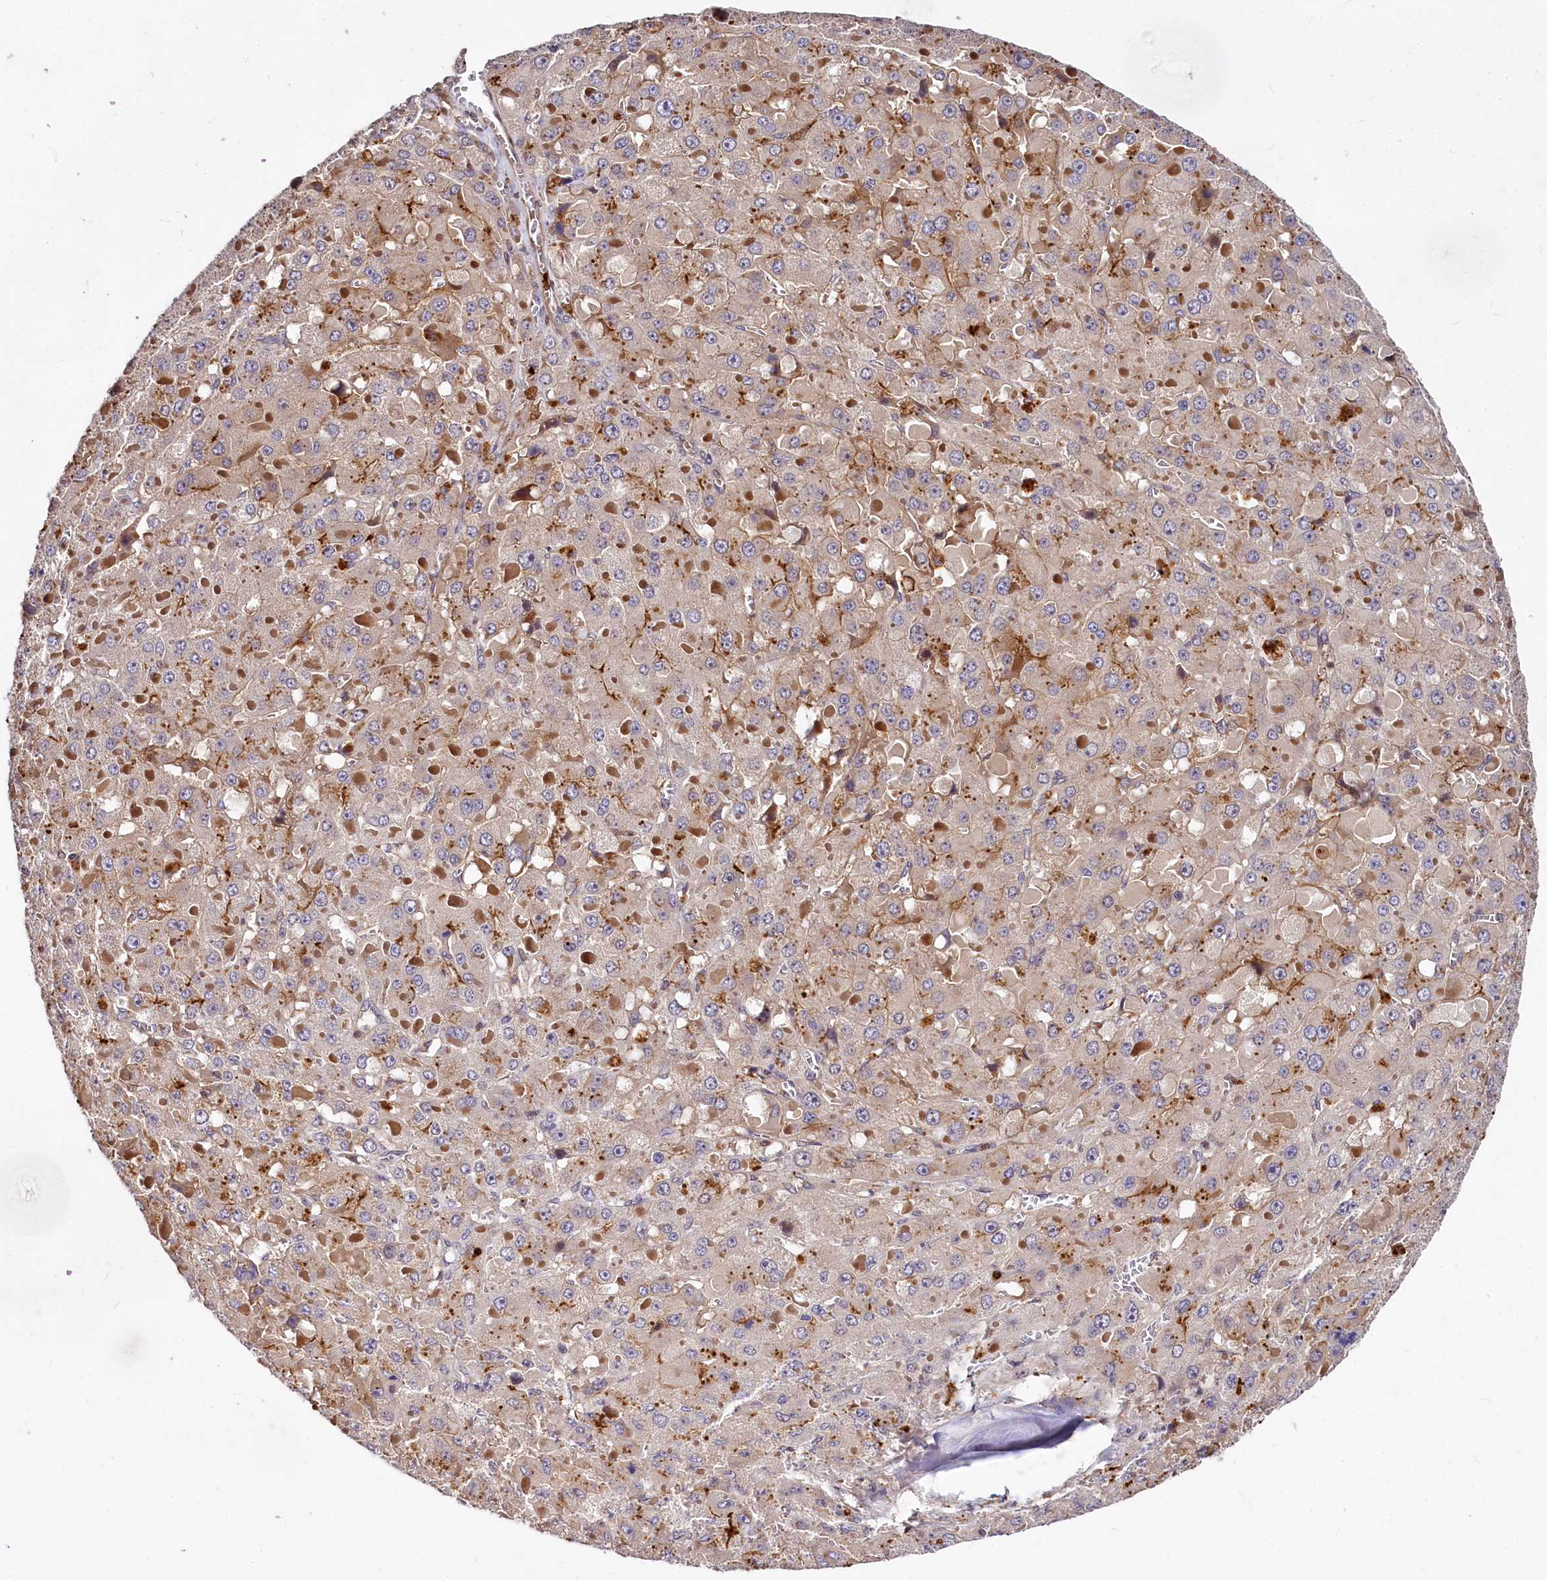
{"staining": {"intensity": "moderate", "quantity": "<25%", "location": "cytoplasmic/membranous"}, "tissue": "liver cancer", "cell_type": "Tumor cells", "image_type": "cancer", "snomed": [{"axis": "morphology", "description": "Carcinoma, Hepatocellular, NOS"}, {"axis": "topography", "description": "Liver"}], "caption": "Immunohistochemical staining of liver cancer reveals low levels of moderate cytoplasmic/membranous positivity in approximately <25% of tumor cells.", "gene": "ATG101", "patient": {"sex": "female", "age": 73}}